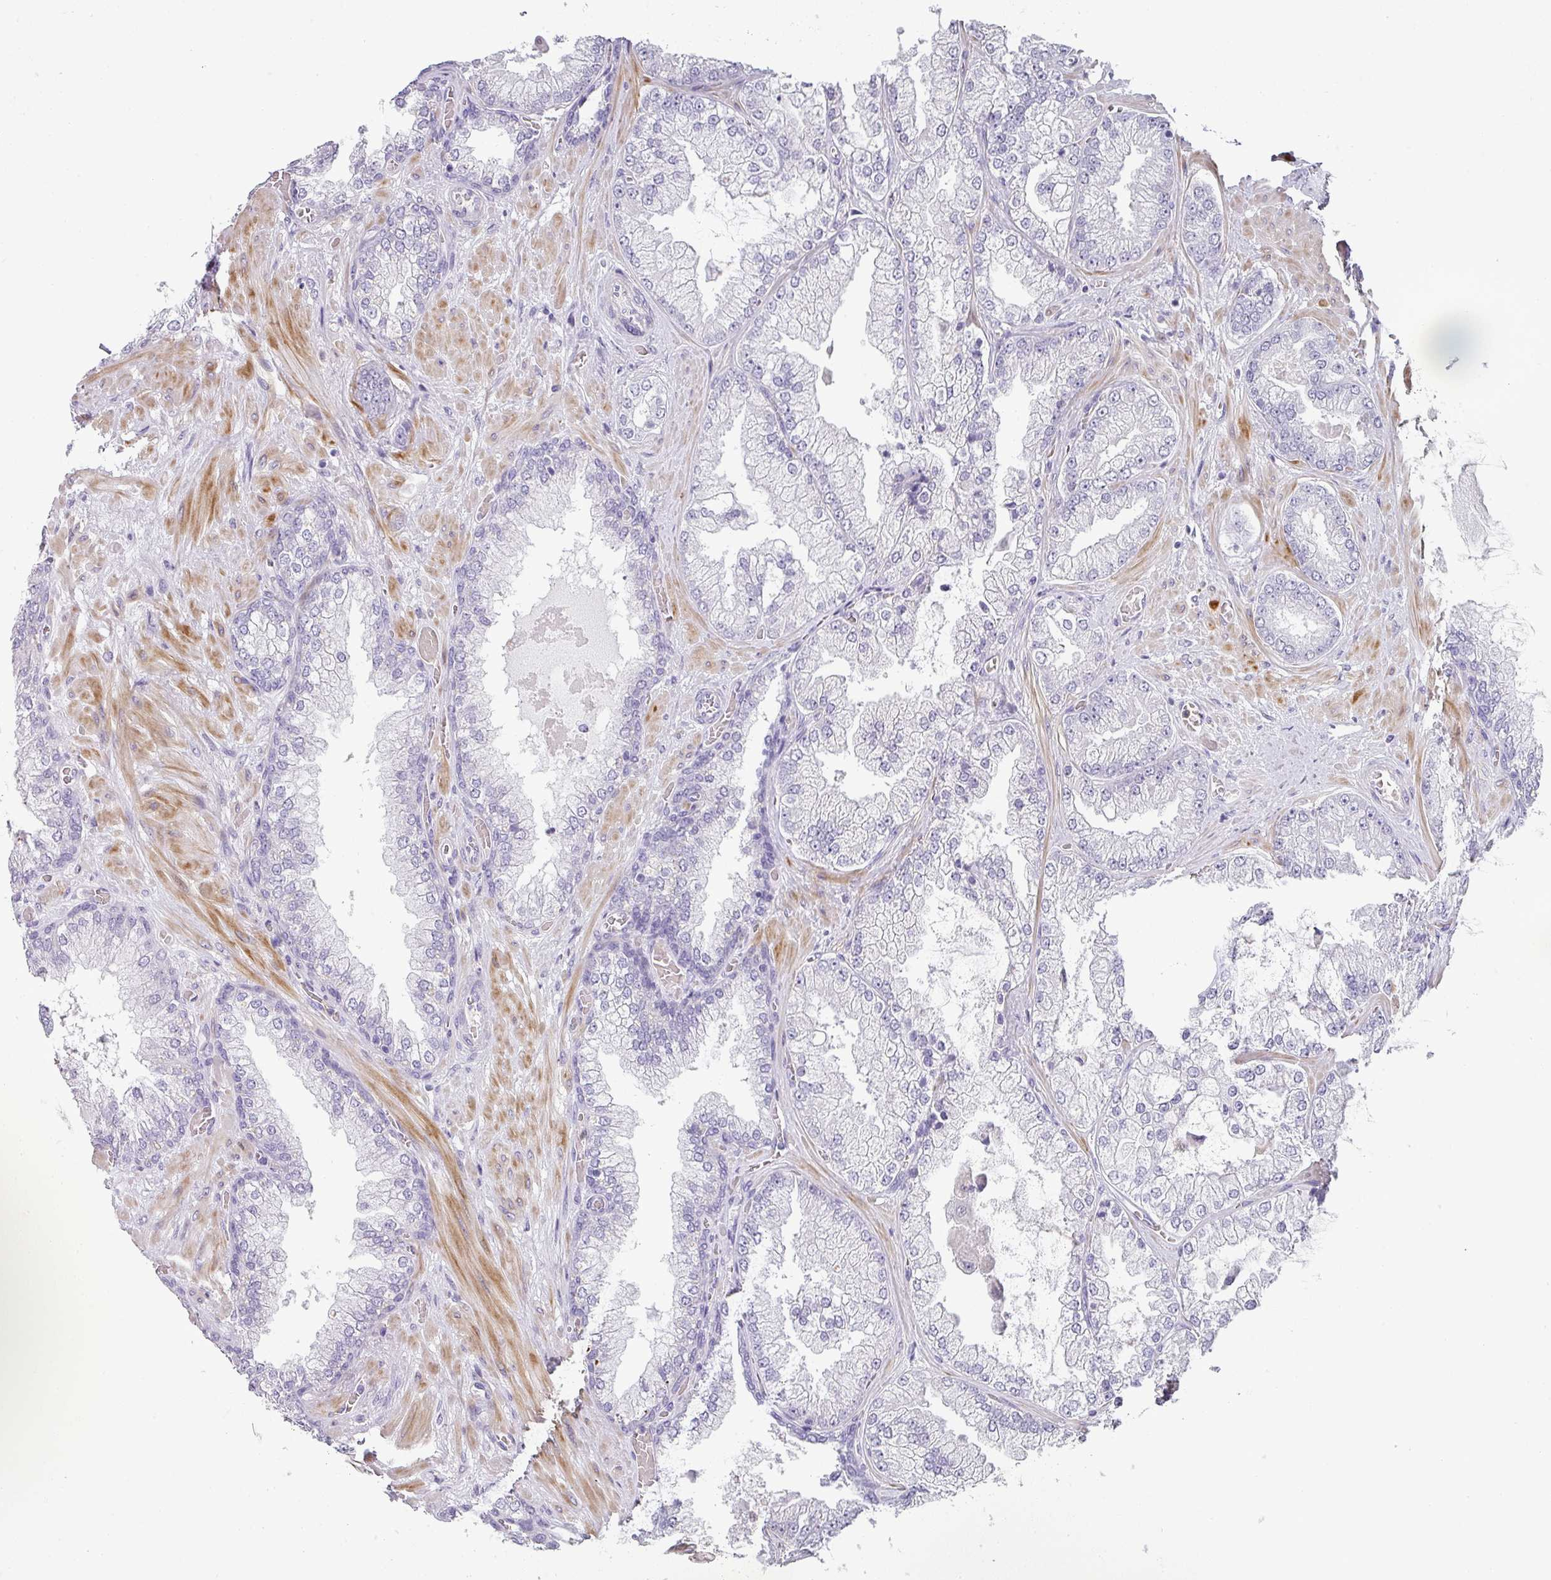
{"staining": {"intensity": "negative", "quantity": "none", "location": "none"}, "tissue": "prostate cancer", "cell_type": "Tumor cells", "image_type": "cancer", "snomed": [{"axis": "morphology", "description": "Adenocarcinoma, Low grade"}, {"axis": "topography", "description": "Prostate"}], "caption": "There is no significant staining in tumor cells of prostate cancer. (Immunohistochemistry (ihc), brightfield microscopy, high magnification).", "gene": "BTLA", "patient": {"sex": "male", "age": 57}}